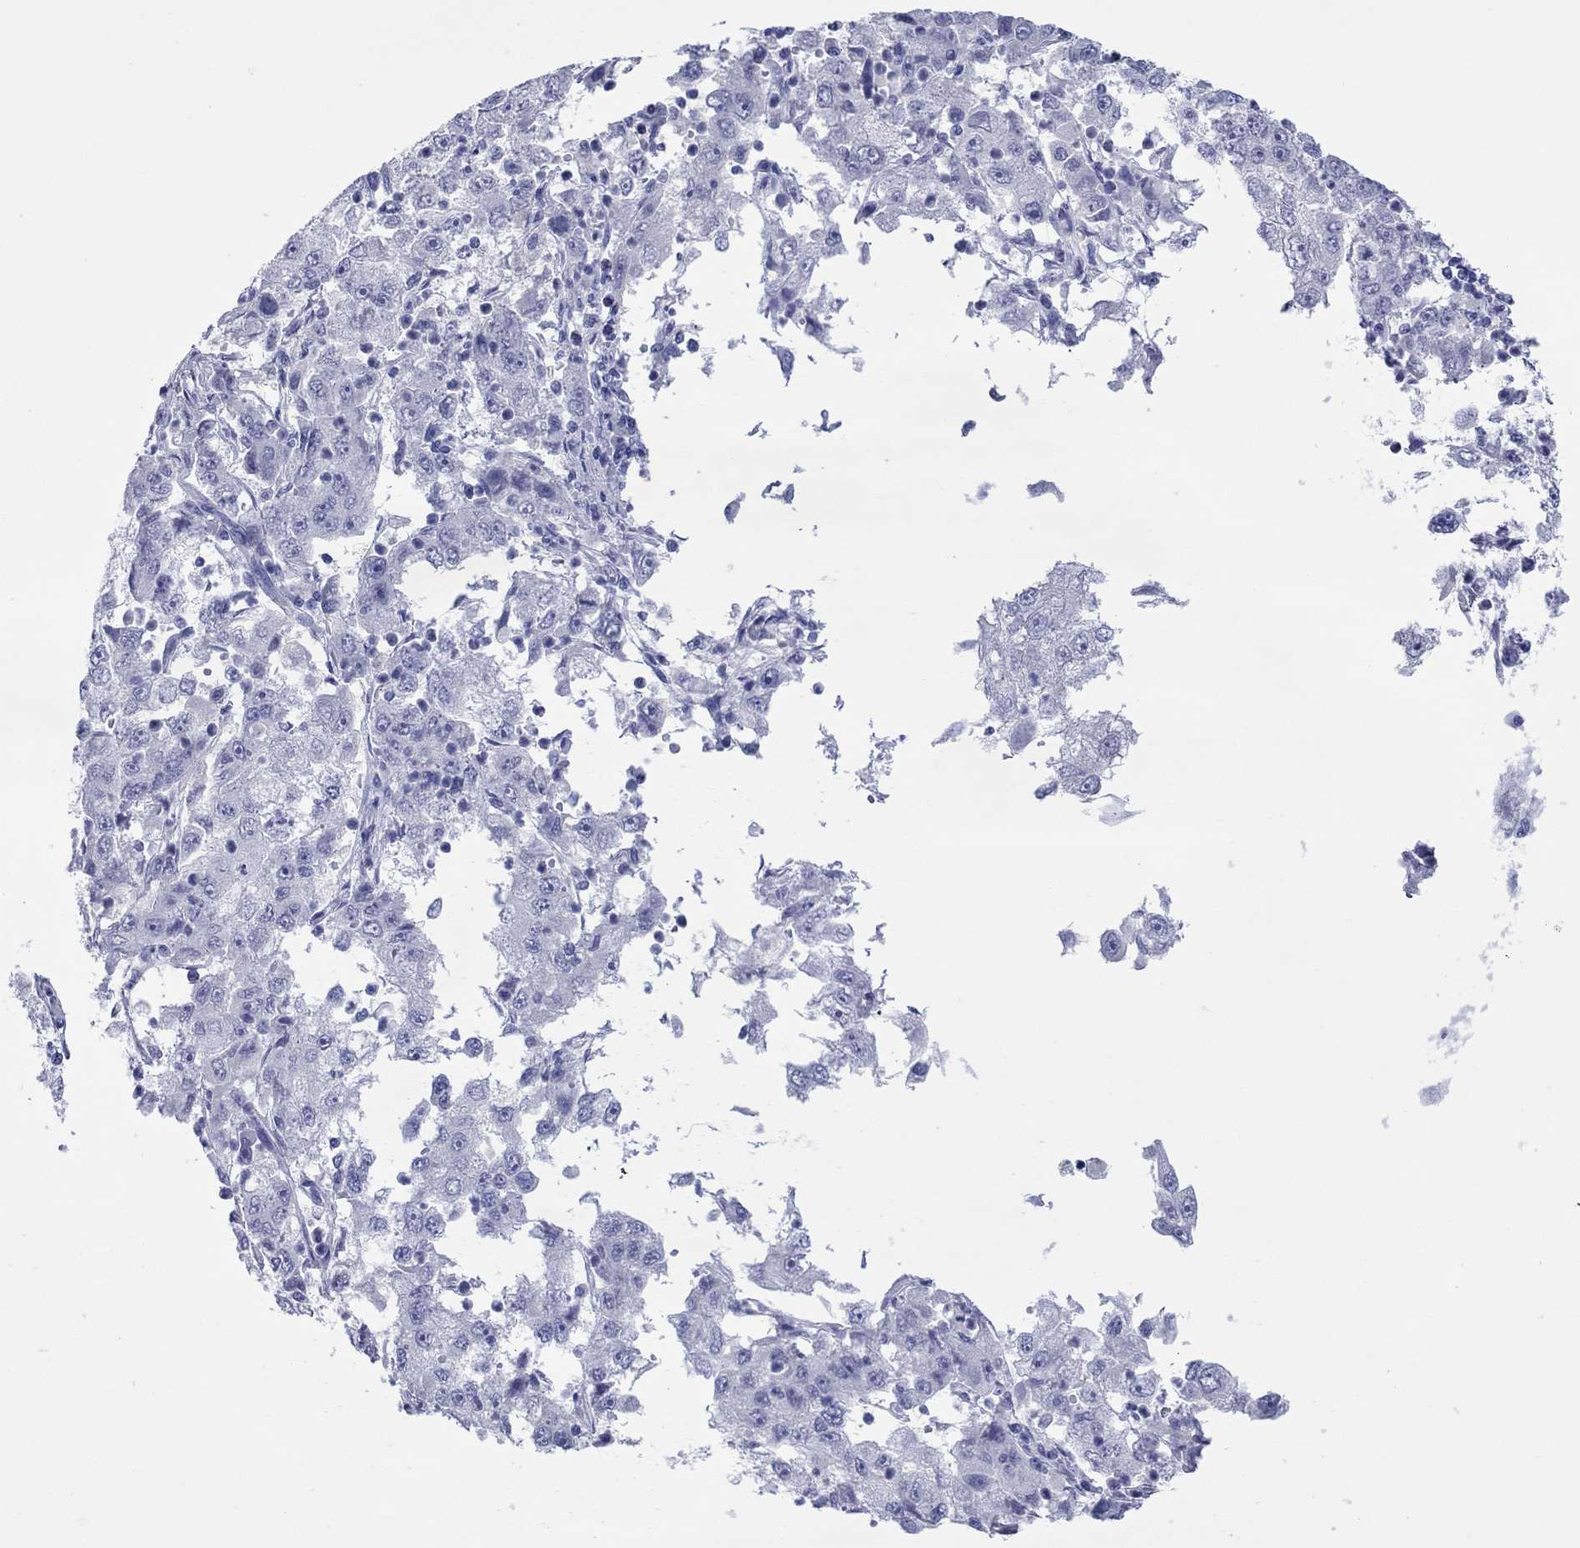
{"staining": {"intensity": "negative", "quantity": "none", "location": "none"}, "tissue": "cervical cancer", "cell_type": "Tumor cells", "image_type": "cancer", "snomed": [{"axis": "morphology", "description": "Squamous cell carcinoma, NOS"}, {"axis": "topography", "description": "Cervix"}], "caption": "The micrograph shows no staining of tumor cells in cervical cancer.", "gene": "MLANA", "patient": {"sex": "female", "age": 36}}